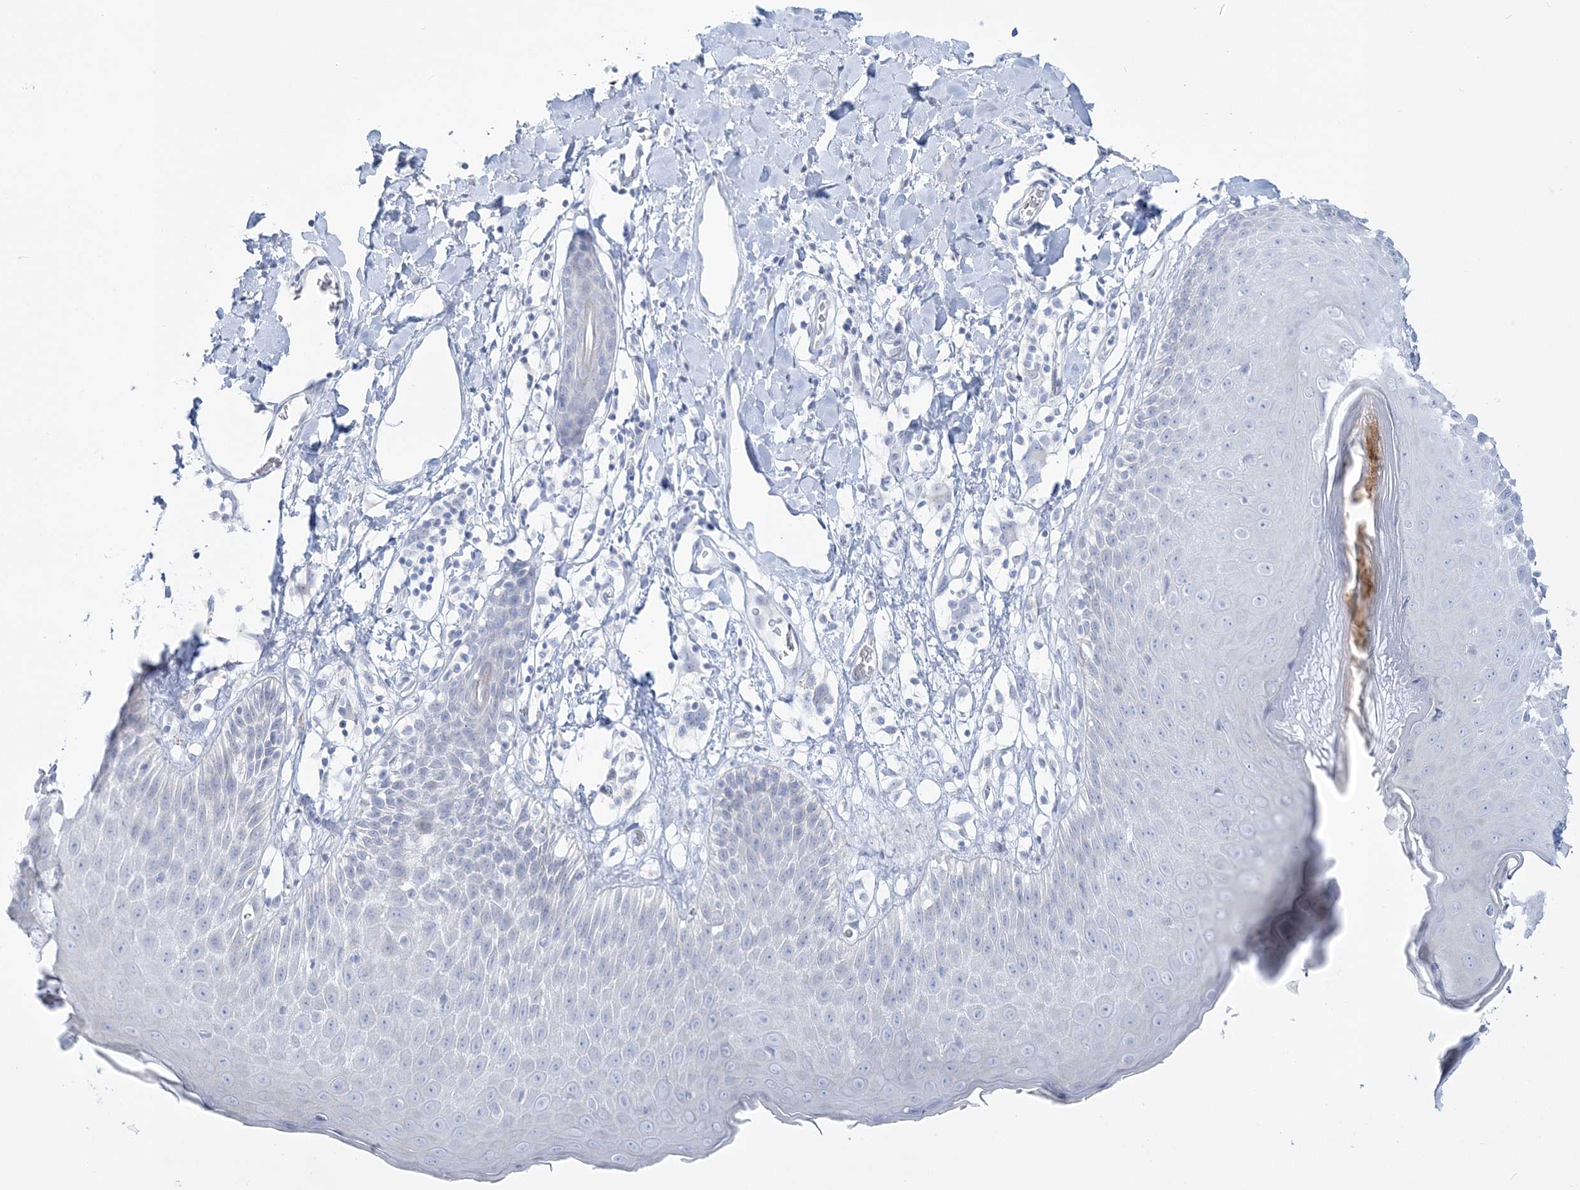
{"staining": {"intensity": "negative", "quantity": "none", "location": "none"}, "tissue": "skin", "cell_type": "Epidermal cells", "image_type": "normal", "snomed": [{"axis": "morphology", "description": "Normal tissue, NOS"}, {"axis": "topography", "description": "Vulva"}], "caption": "A high-resolution photomicrograph shows immunohistochemistry (IHC) staining of benign skin, which exhibits no significant staining in epidermal cells. The staining was performed using DAB to visualize the protein expression in brown, while the nuclei were stained in blue with hematoxylin (Magnification: 20x).", "gene": "ADGB", "patient": {"sex": "female", "age": 68}}